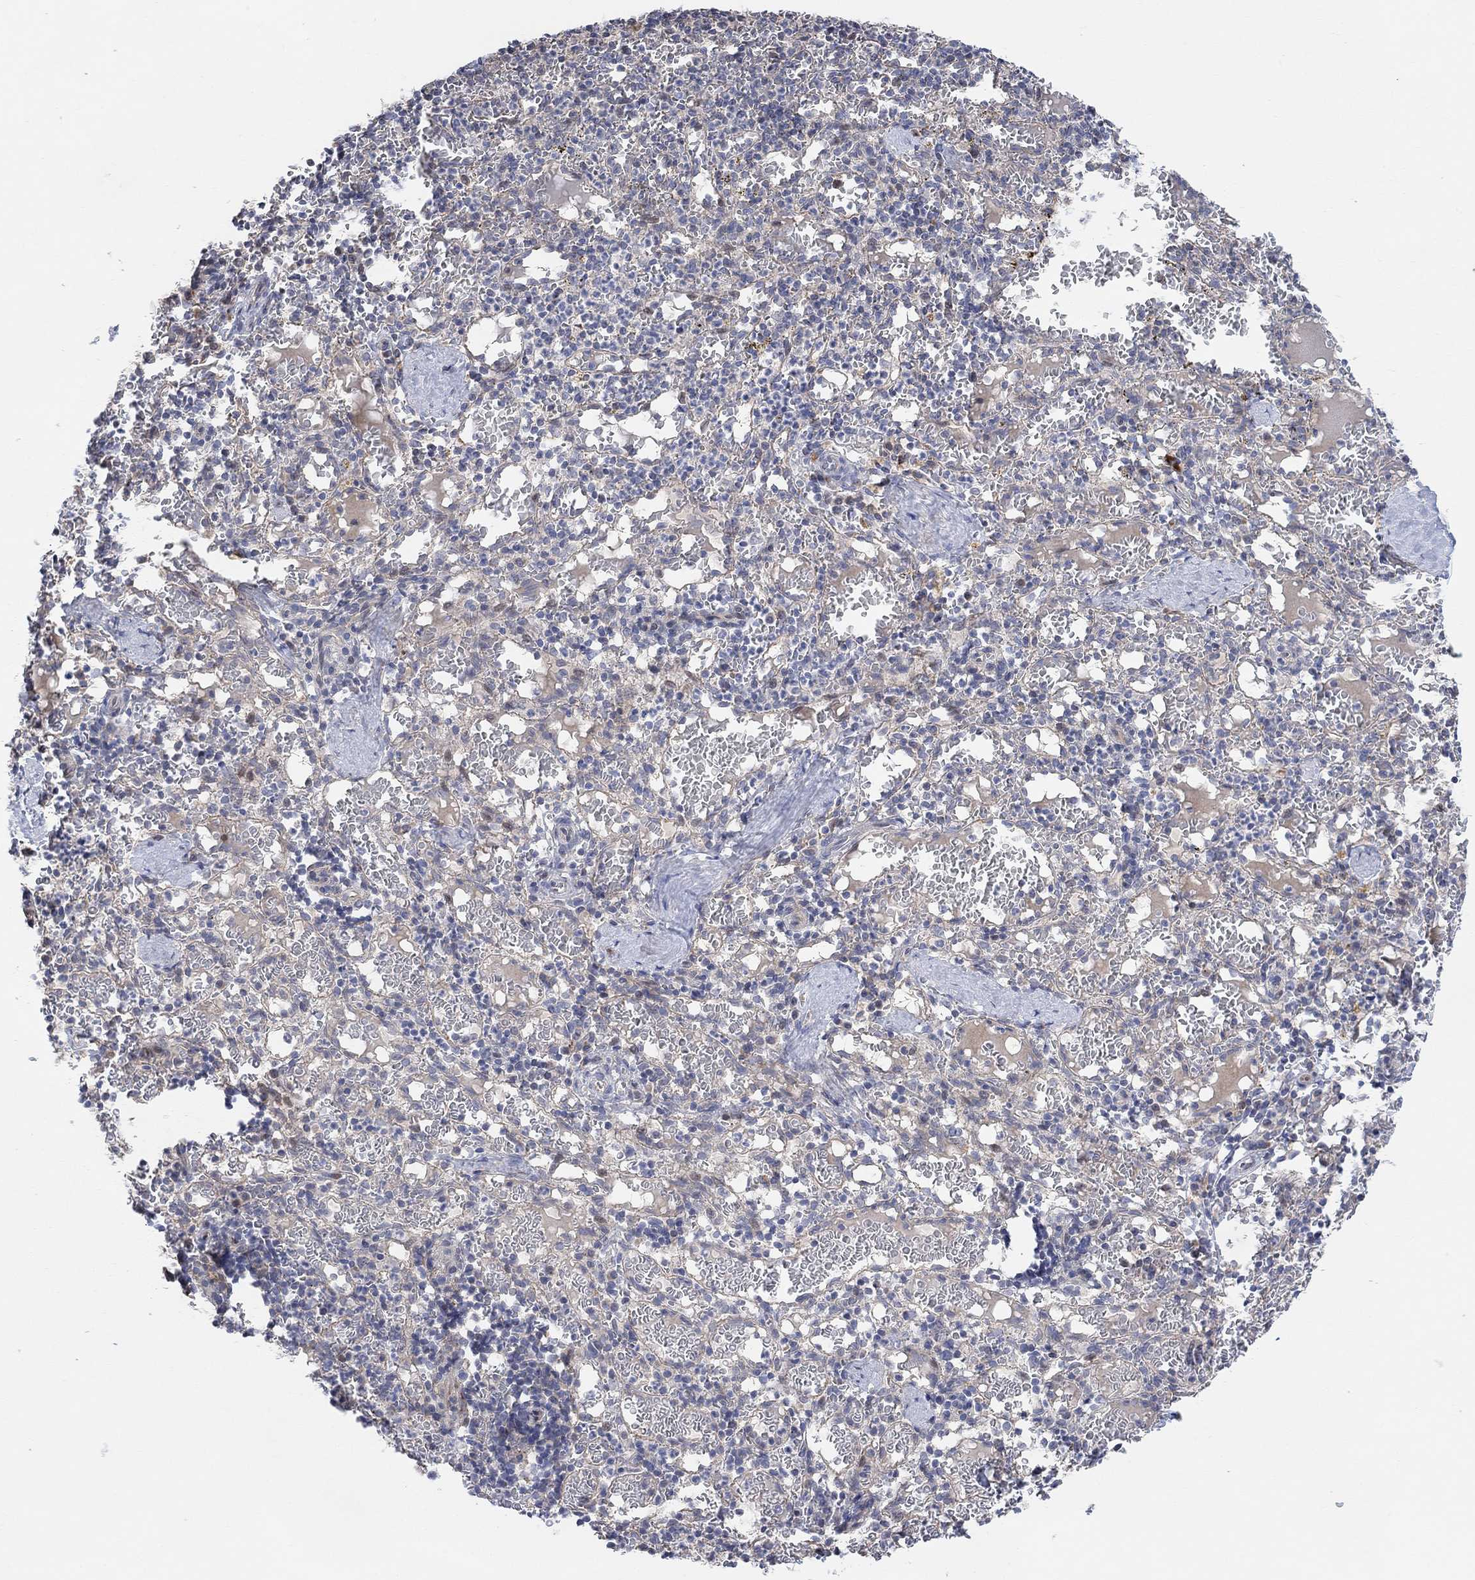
{"staining": {"intensity": "negative", "quantity": "none", "location": "none"}, "tissue": "spleen", "cell_type": "Cells in red pulp", "image_type": "normal", "snomed": [{"axis": "morphology", "description": "Normal tissue, NOS"}, {"axis": "topography", "description": "Spleen"}], "caption": "A high-resolution histopathology image shows IHC staining of unremarkable spleen, which shows no significant expression in cells in red pulp. (DAB immunohistochemistry visualized using brightfield microscopy, high magnification).", "gene": "CNTF", "patient": {"sex": "male", "age": 11}}